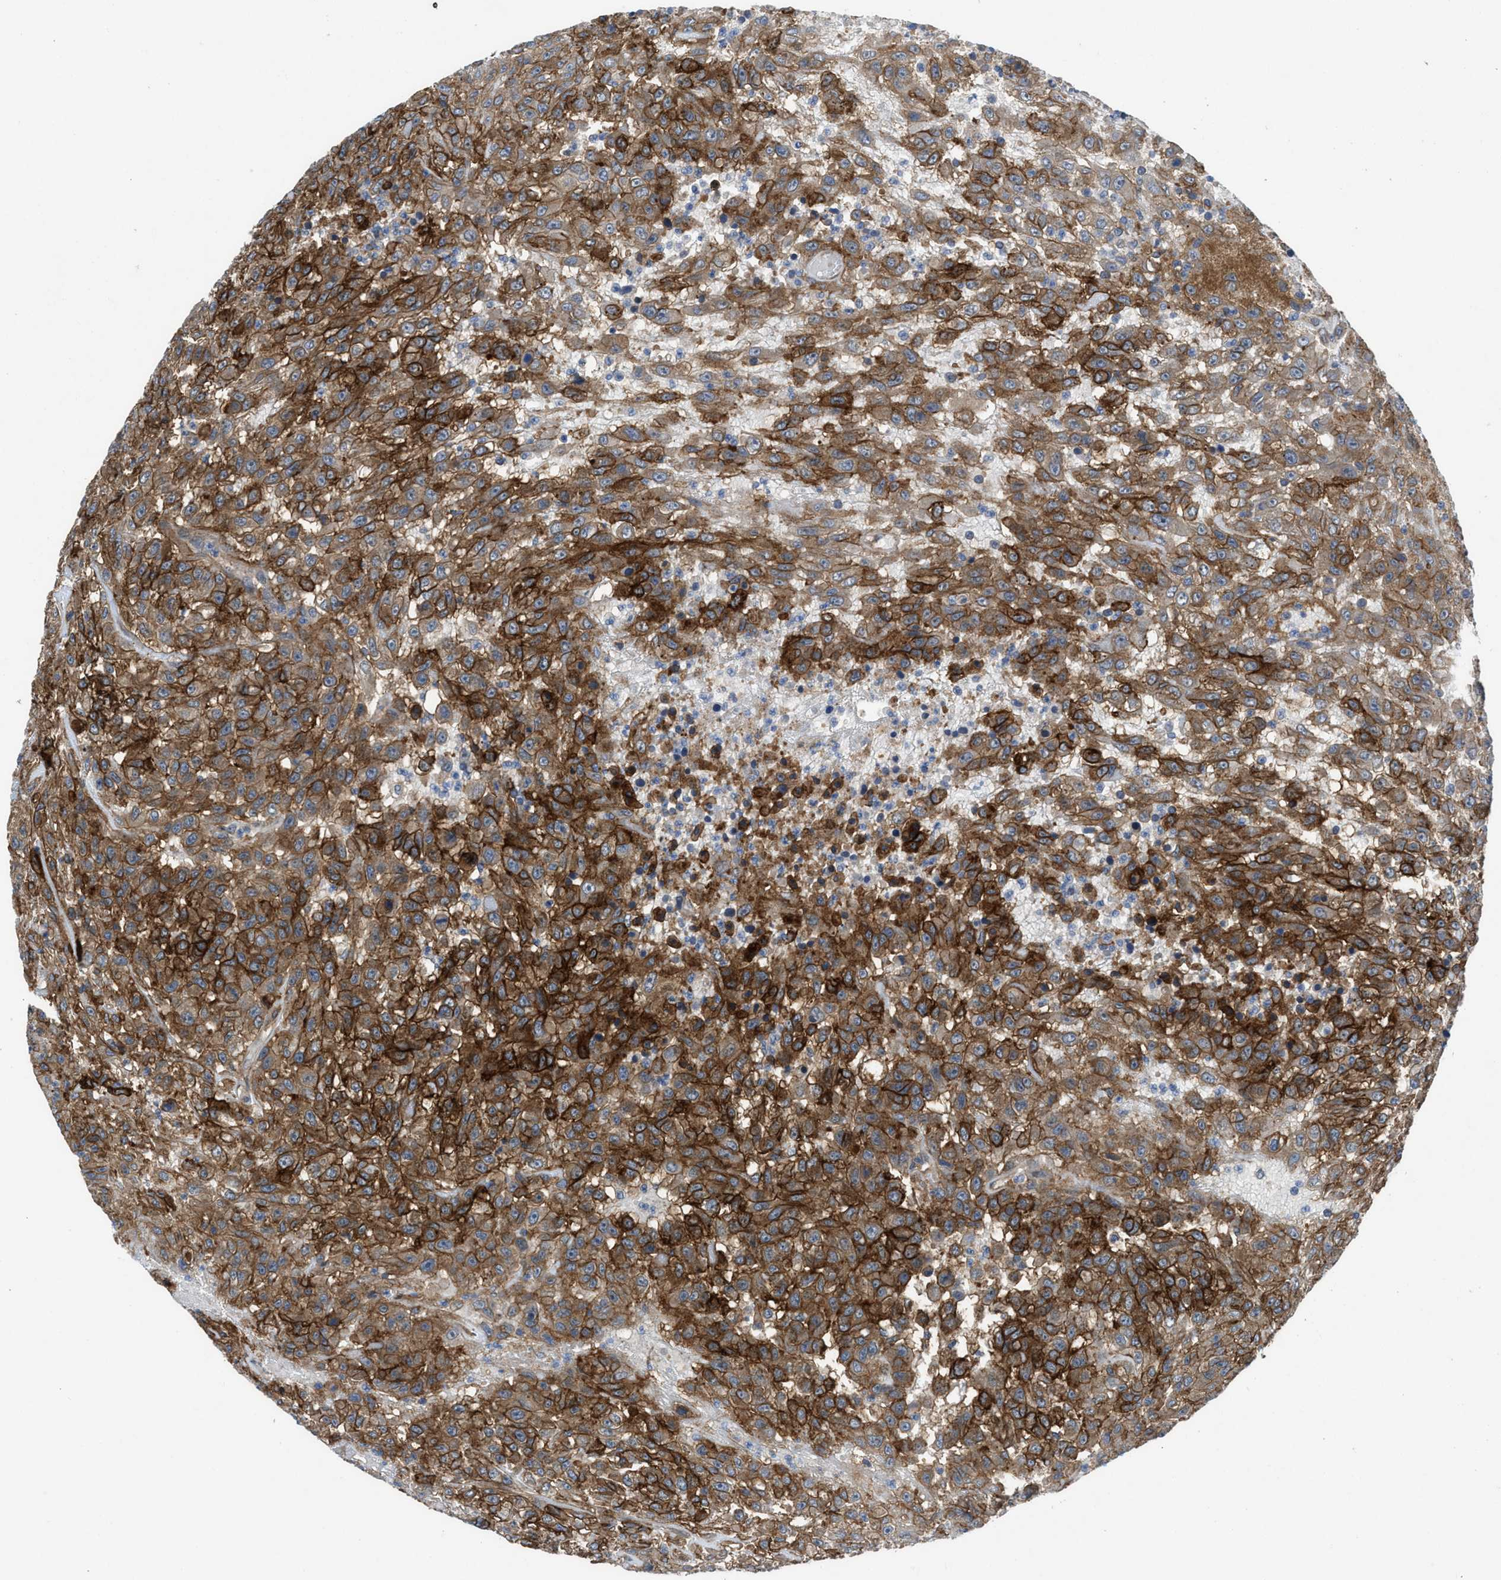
{"staining": {"intensity": "strong", "quantity": ">75%", "location": "cytoplasmic/membranous"}, "tissue": "urothelial cancer", "cell_type": "Tumor cells", "image_type": "cancer", "snomed": [{"axis": "morphology", "description": "Urothelial carcinoma, High grade"}, {"axis": "topography", "description": "Urinary bladder"}], "caption": "A brown stain shows strong cytoplasmic/membranous staining of a protein in urothelial cancer tumor cells.", "gene": "PANX1", "patient": {"sex": "male", "age": 46}}